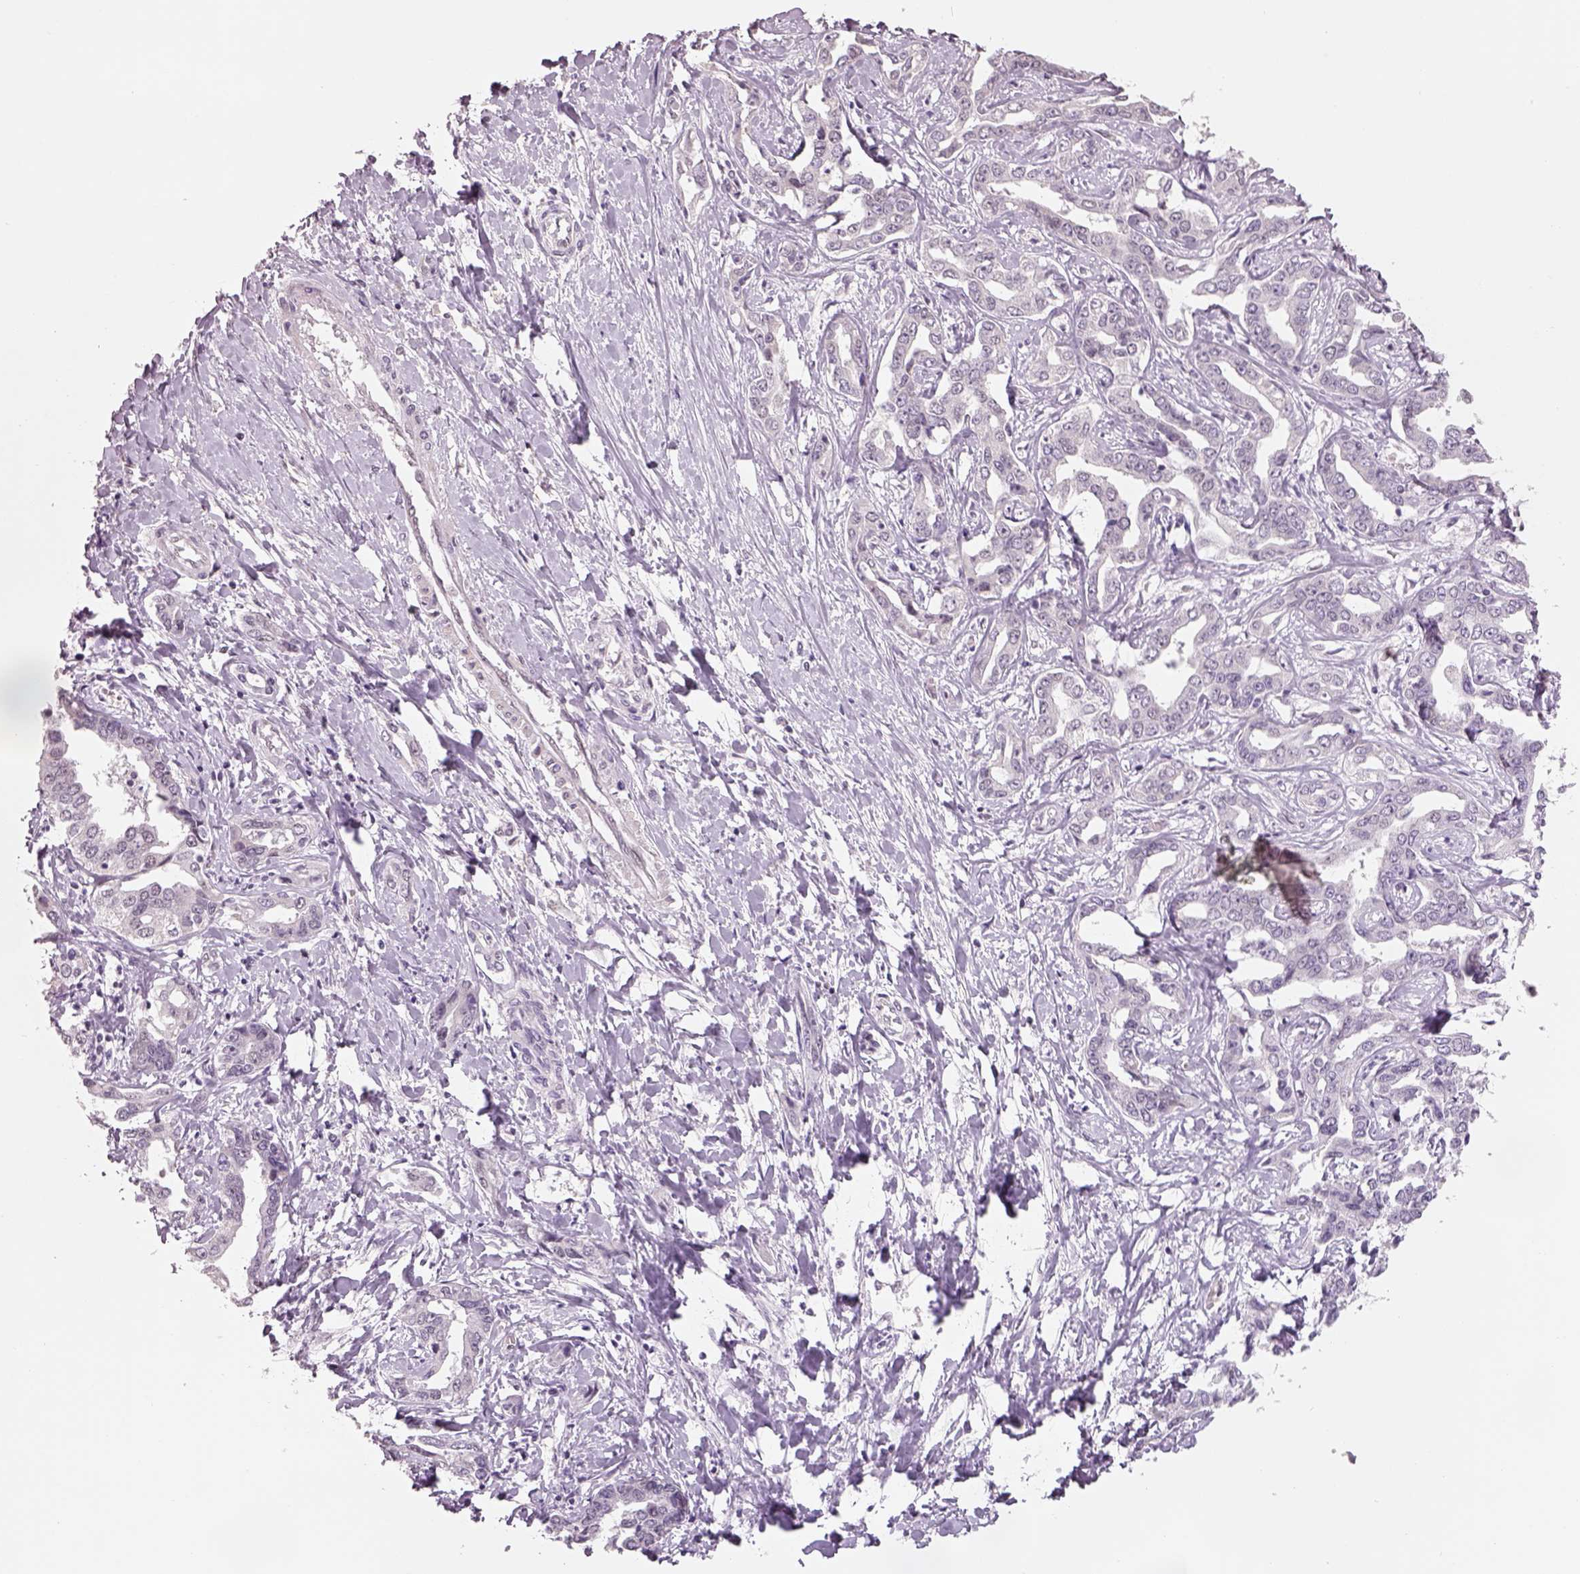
{"staining": {"intensity": "negative", "quantity": "none", "location": "none"}, "tissue": "liver cancer", "cell_type": "Tumor cells", "image_type": "cancer", "snomed": [{"axis": "morphology", "description": "Cholangiocarcinoma"}, {"axis": "topography", "description": "Liver"}], "caption": "The micrograph exhibits no staining of tumor cells in cholangiocarcinoma (liver). The staining is performed using DAB brown chromogen with nuclei counter-stained in using hematoxylin.", "gene": "NAT8", "patient": {"sex": "male", "age": 59}}